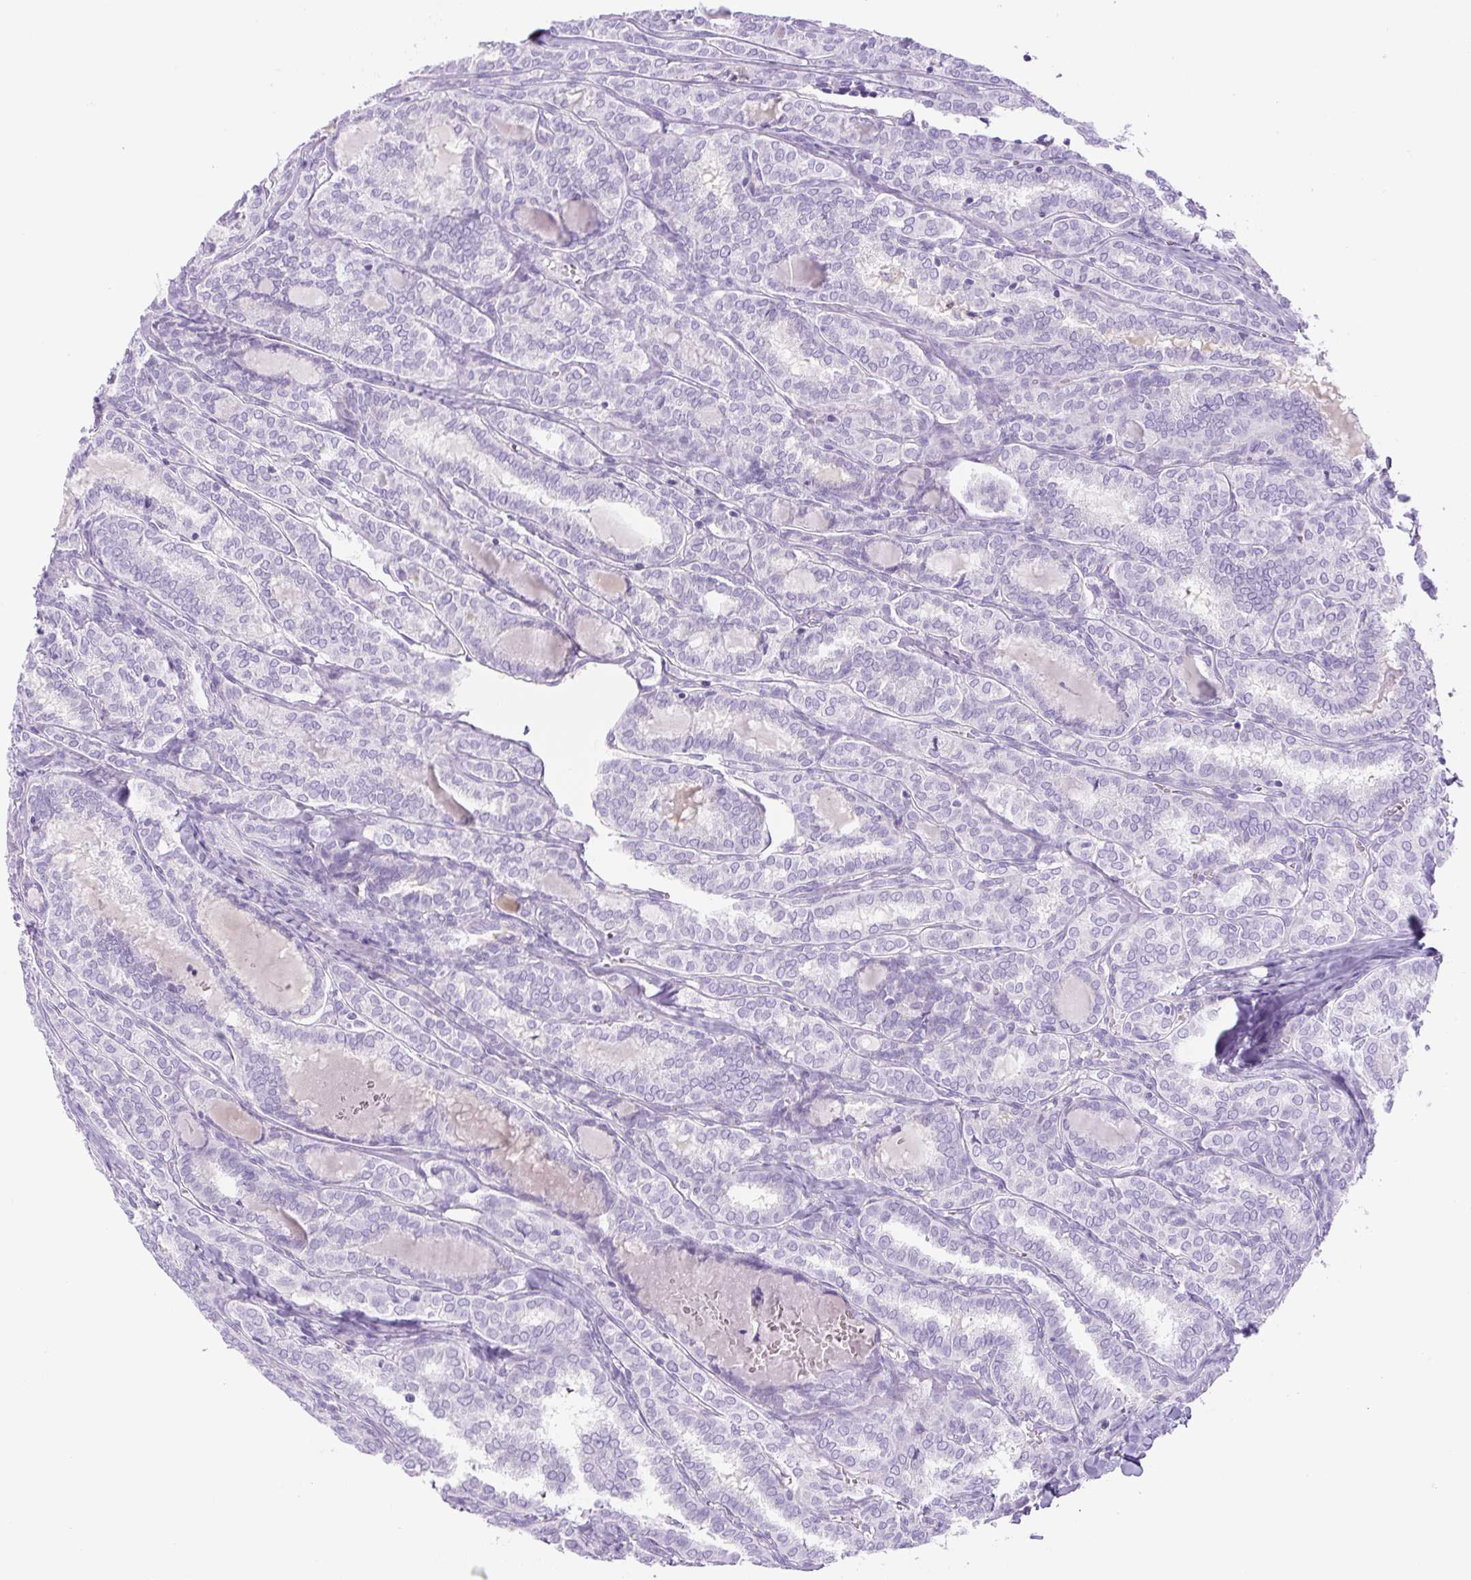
{"staining": {"intensity": "negative", "quantity": "none", "location": "none"}, "tissue": "thyroid cancer", "cell_type": "Tumor cells", "image_type": "cancer", "snomed": [{"axis": "morphology", "description": "Papillary adenocarcinoma, NOS"}, {"axis": "topography", "description": "Thyroid gland"}], "caption": "DAB immunohistochemical staining of thyroid cancer (papillary adenocarcinoma) shows no significant expression in tumor cells.", "gene": "RSPO4", "patient": {"sex": "female", "age": 30}}